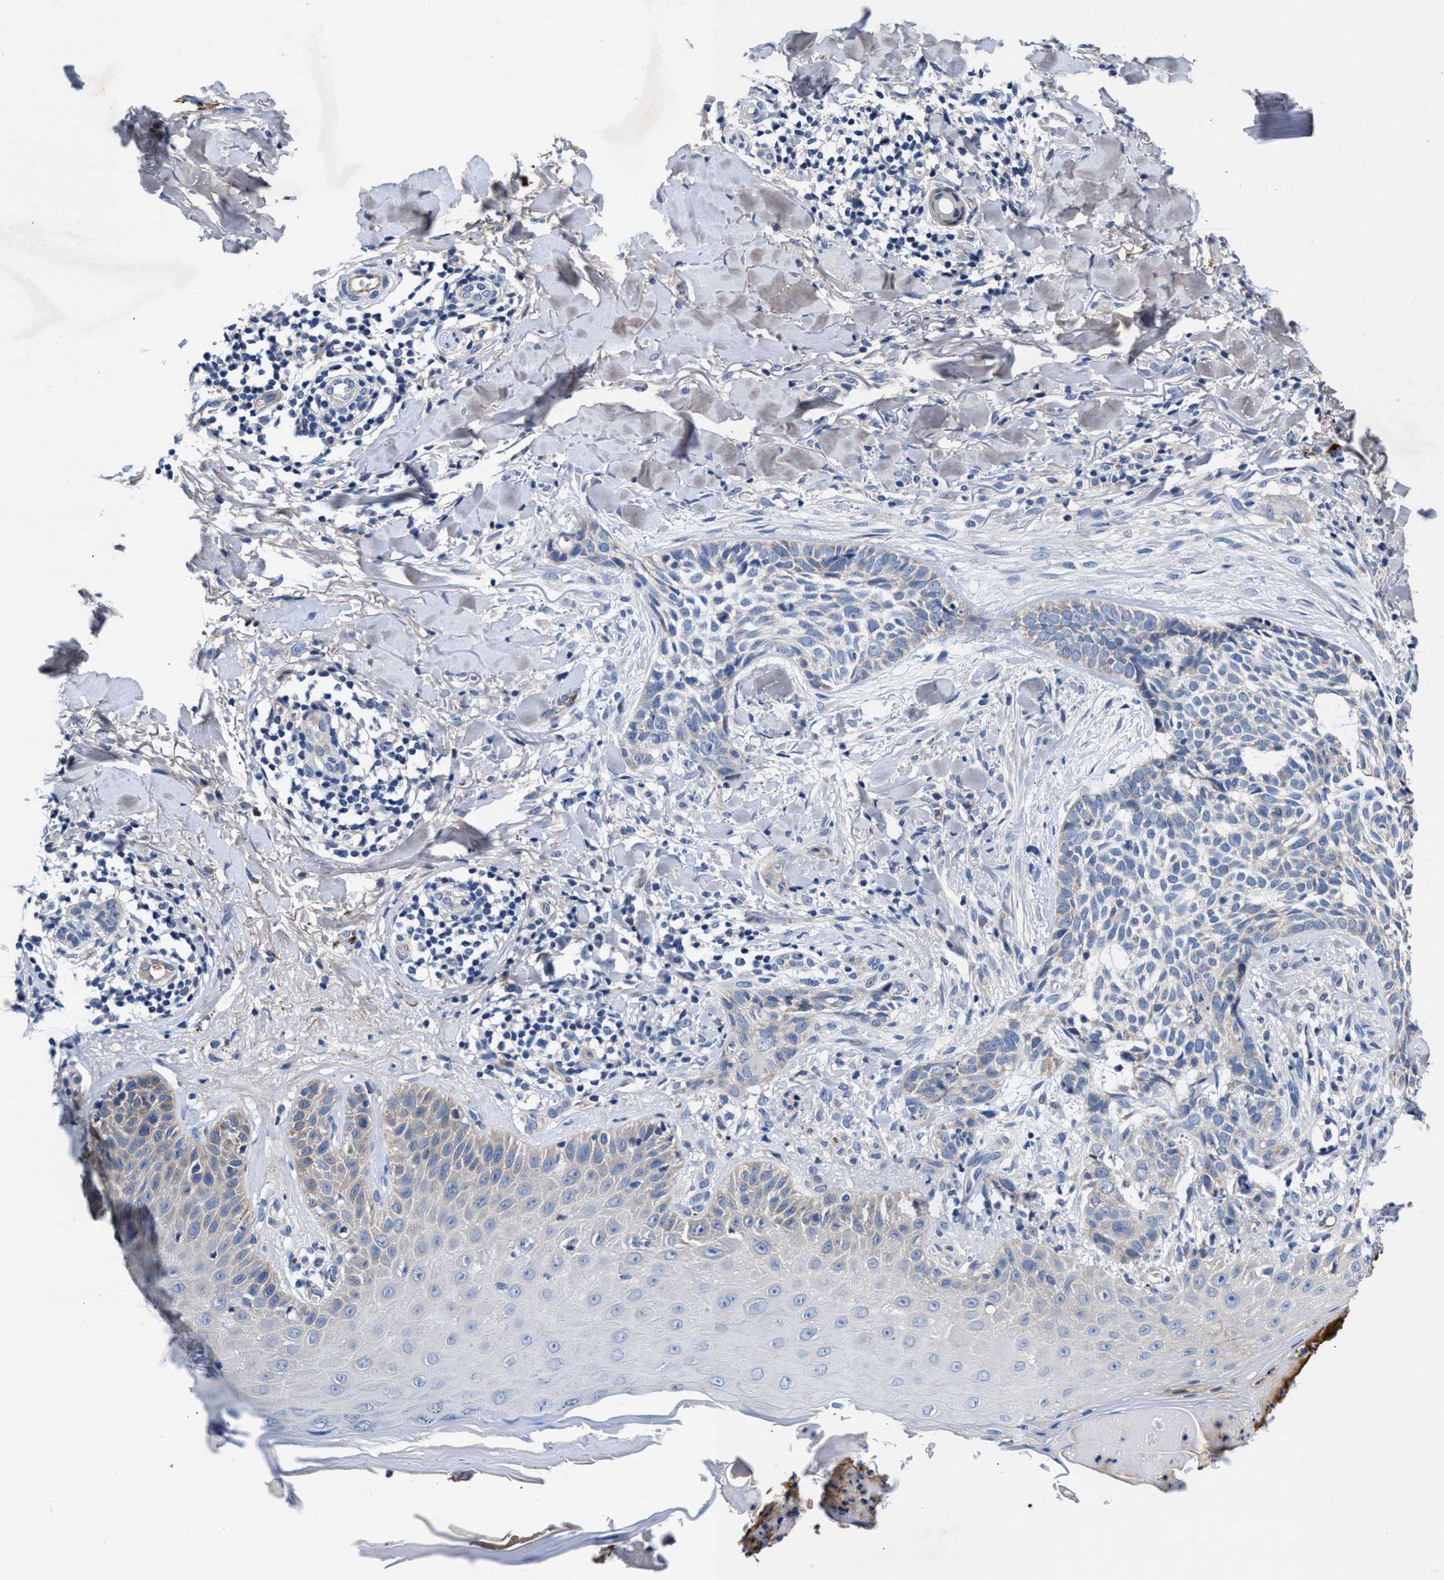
{"staining": {"intensity": "negative", "quantity": "none", "location": "none"}, "tissue": "skin cancer", "cell_type": "Tumor cells", "image_type": "cancer", "snomed": [{"axis": "morphology", "description": "Normal tissue, NOS"}, {"axis": "morphology", "description": "Basal cell carcinoma"}, {"axis": "topography", "description": "Skin"}], "caption": "DAB (3,3'-diaminobenzidine) immunohistochemical staining of skin cancer exhibits no significant expression in tumor cells. (Stains: DAB (3,3'-diaminobenzidine) immunohistochemistry with hematoxylin counter stain, Microscopy: brightfield microscopy at high magnification).", "gene": "DHRS13", "patient": {"sex": "male", "age": 67}}